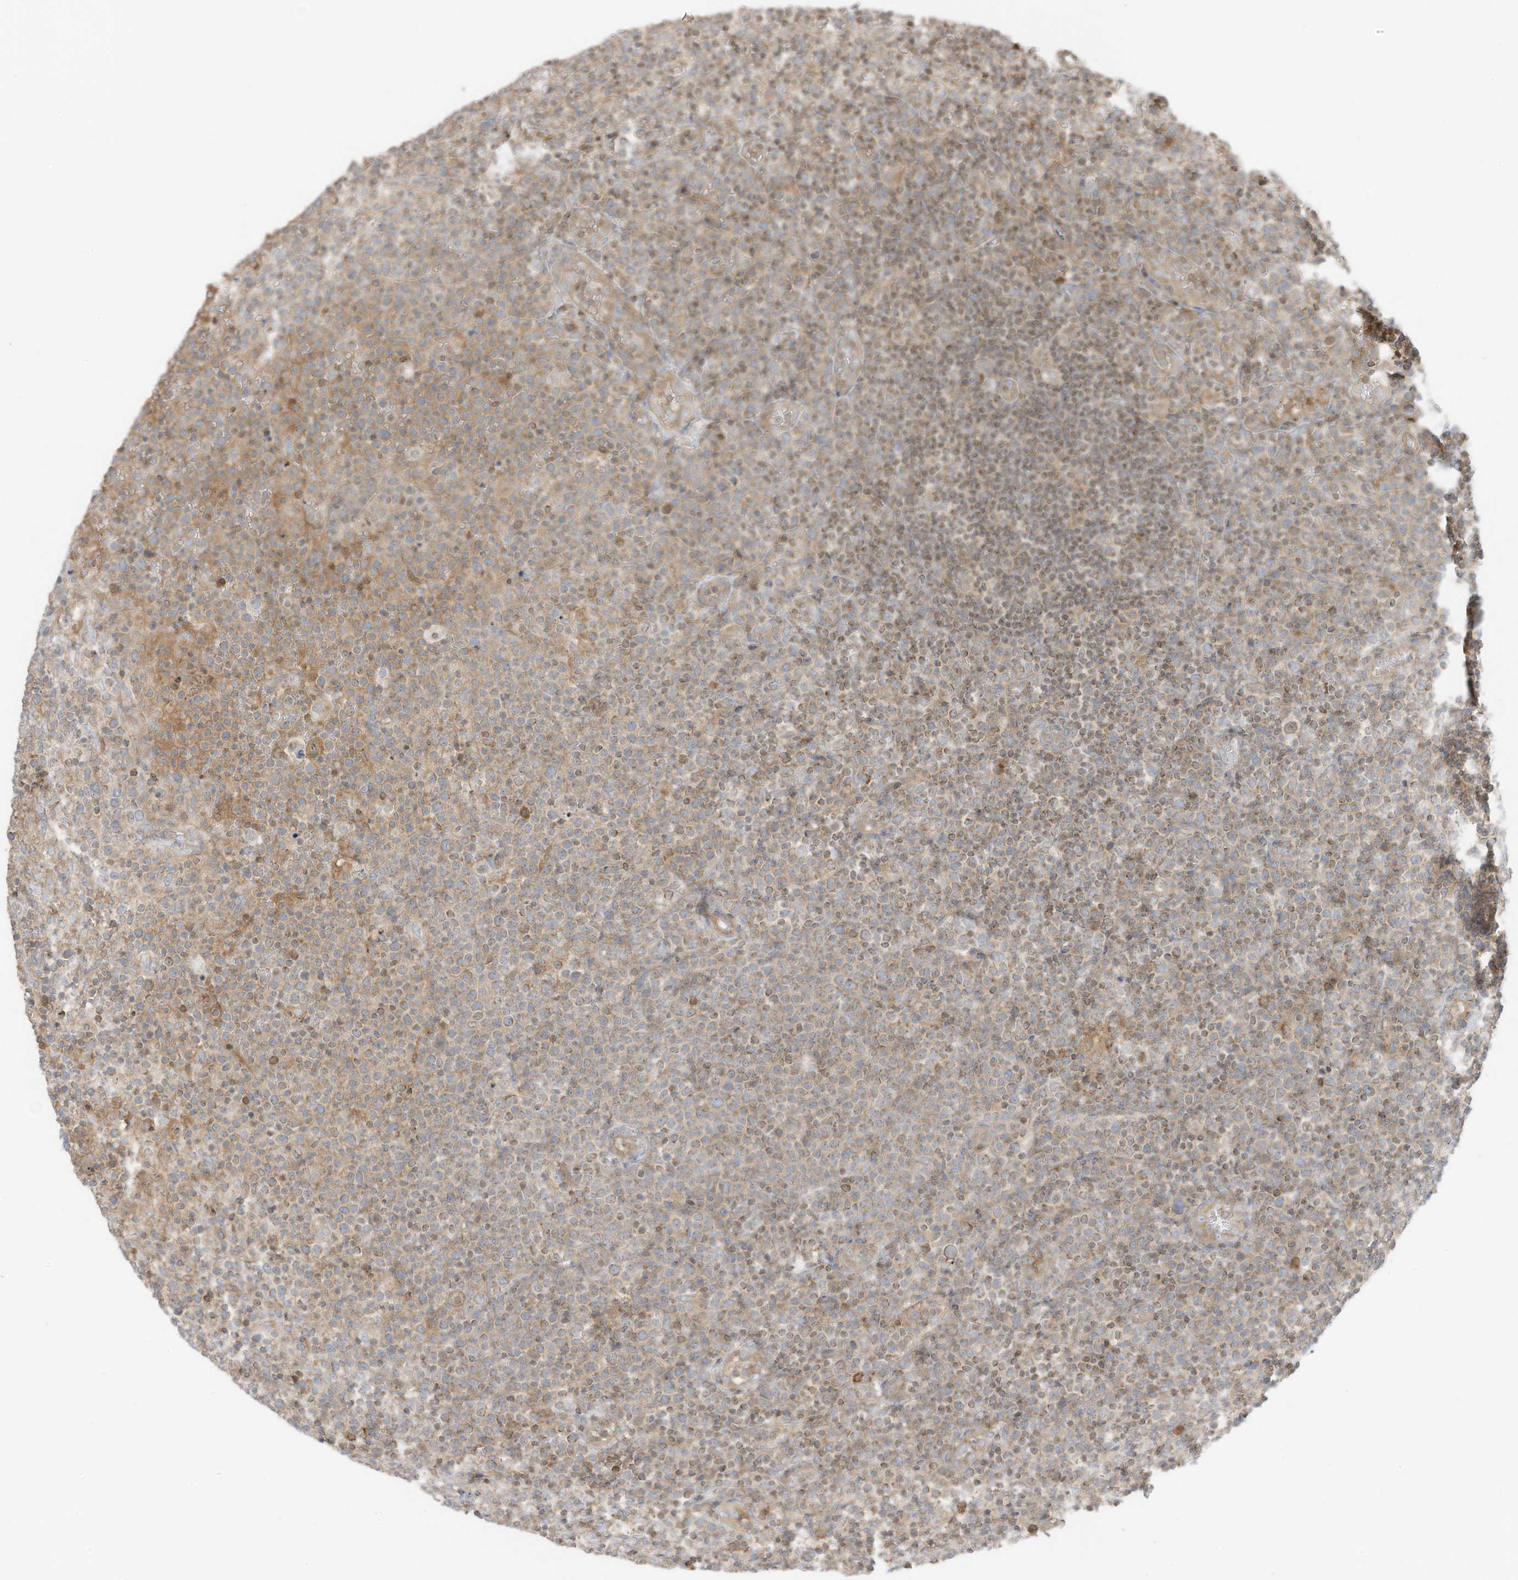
{"staining": {"intensity": "moderate", "quantity": "25%-75%", "location": "cytoplasmic/membranous"}, "tissue": "lymphoma", "cell_type": "Tumor cells", "image_type": "cancer", "snomed": [{"axis": "morphology", "description": "Malignant lymphoma, non-Hodgkin's type, High grade"}, {"axis": "topography", "description": "Lymph node"}], "caption": "This is an image of immunohistochemistry staining of high-grade malignant lymphoma, non-Hodgkin's type, which shows moderate staining in the cytoplasmic/membranous of tumor cells.", "gene": "SLC25A12", "patient": {"sex": "male", "age": 61}}